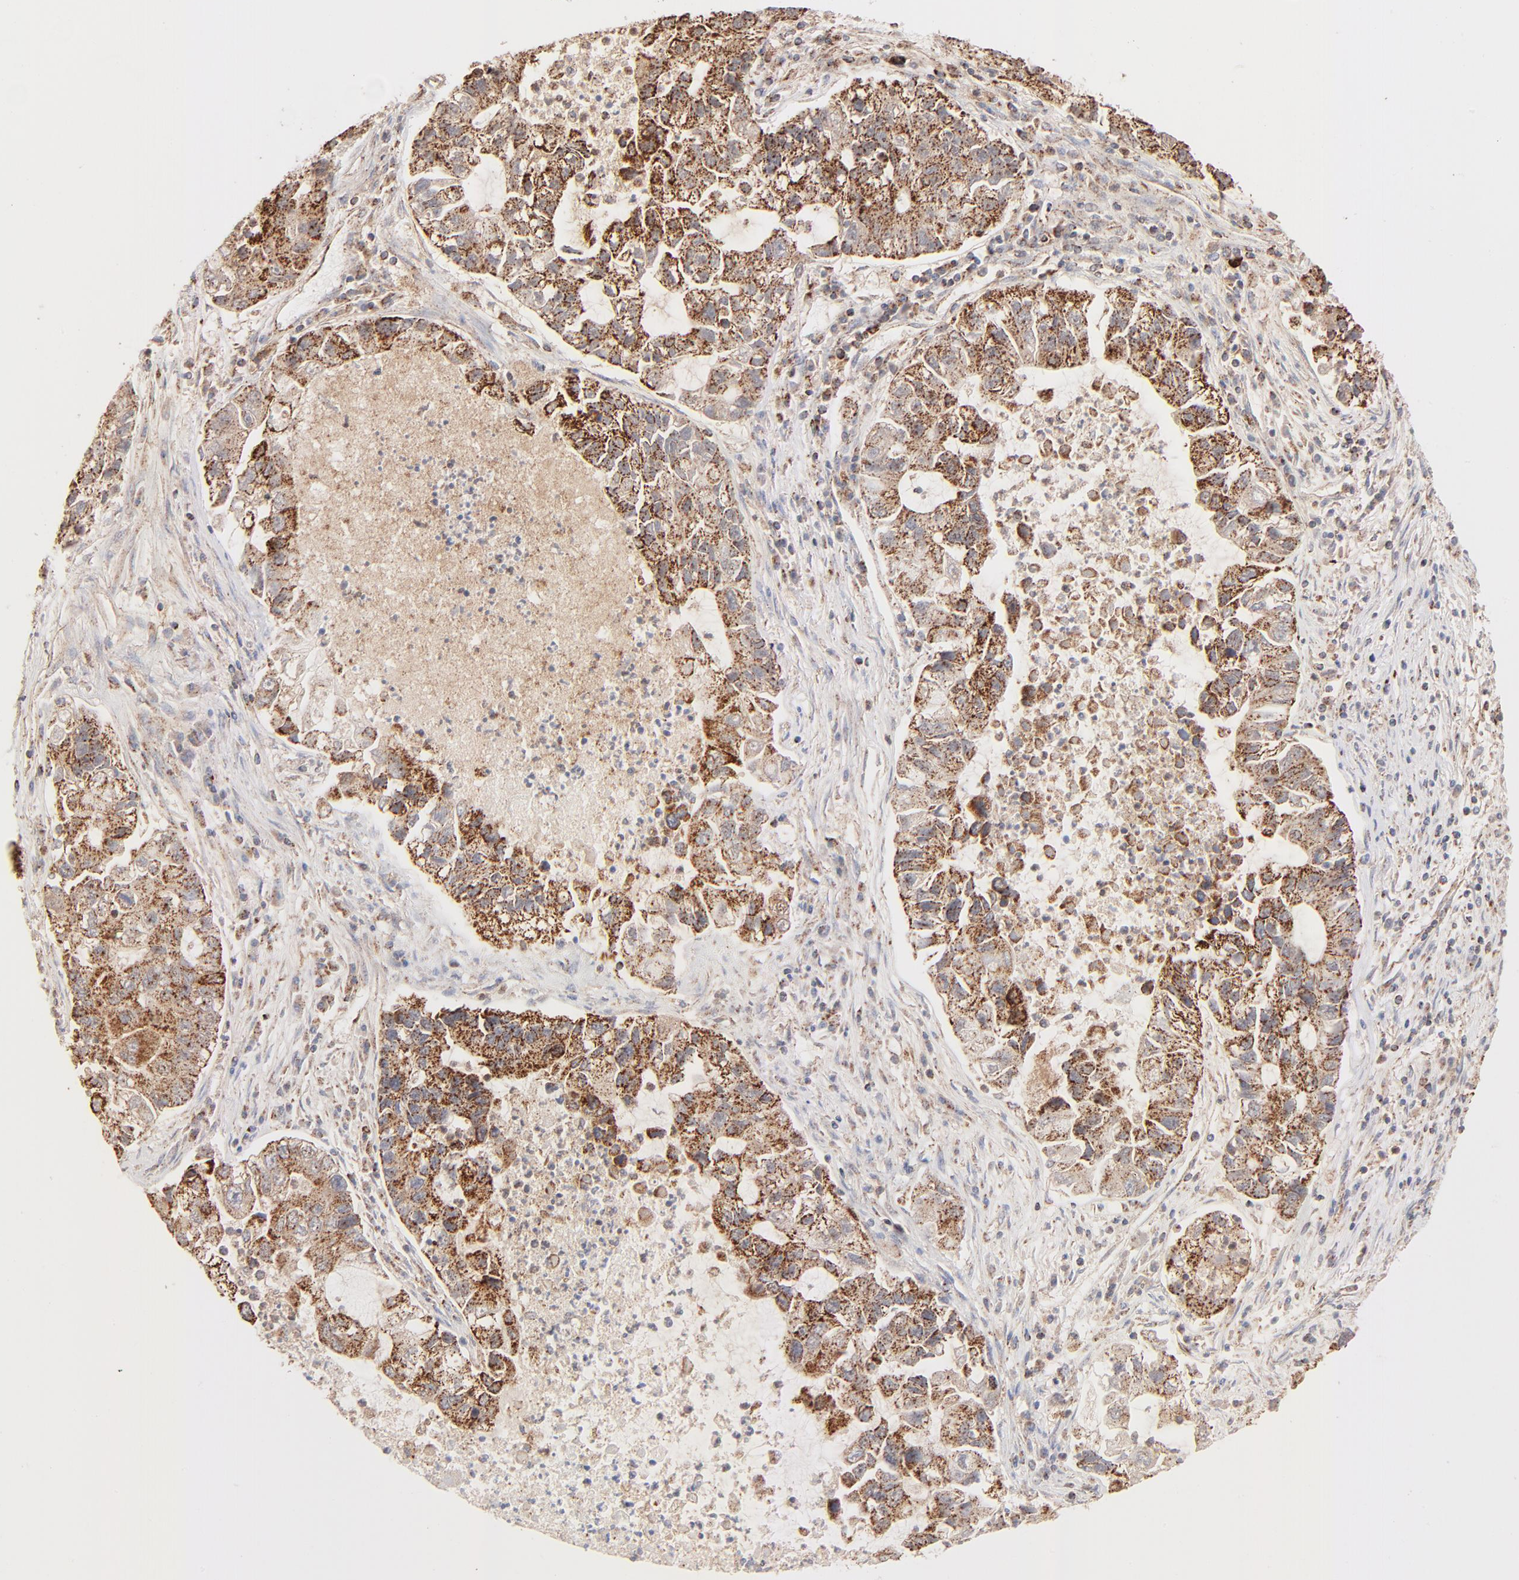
{"staining": {"intensity": "strong", "quantity": ">75%", "location": "cytoplasmic/membranous"}, "tissue": "lung cancer", "cell_type": "Tumor cells", "image_type": "cancer", "snomed": [{"axis": "morphology", "description": "Adenocarcinoma, NOS"}, {"axis": "topography", "description": "Lung"}], "caption": "Strong cytoplasmic/membranous staining for a protein is seen in about >75% of tumor cells of lung cancer using IHC.", "gene": "CSPG4", "patient": {"sex": "female", "age": 51}}